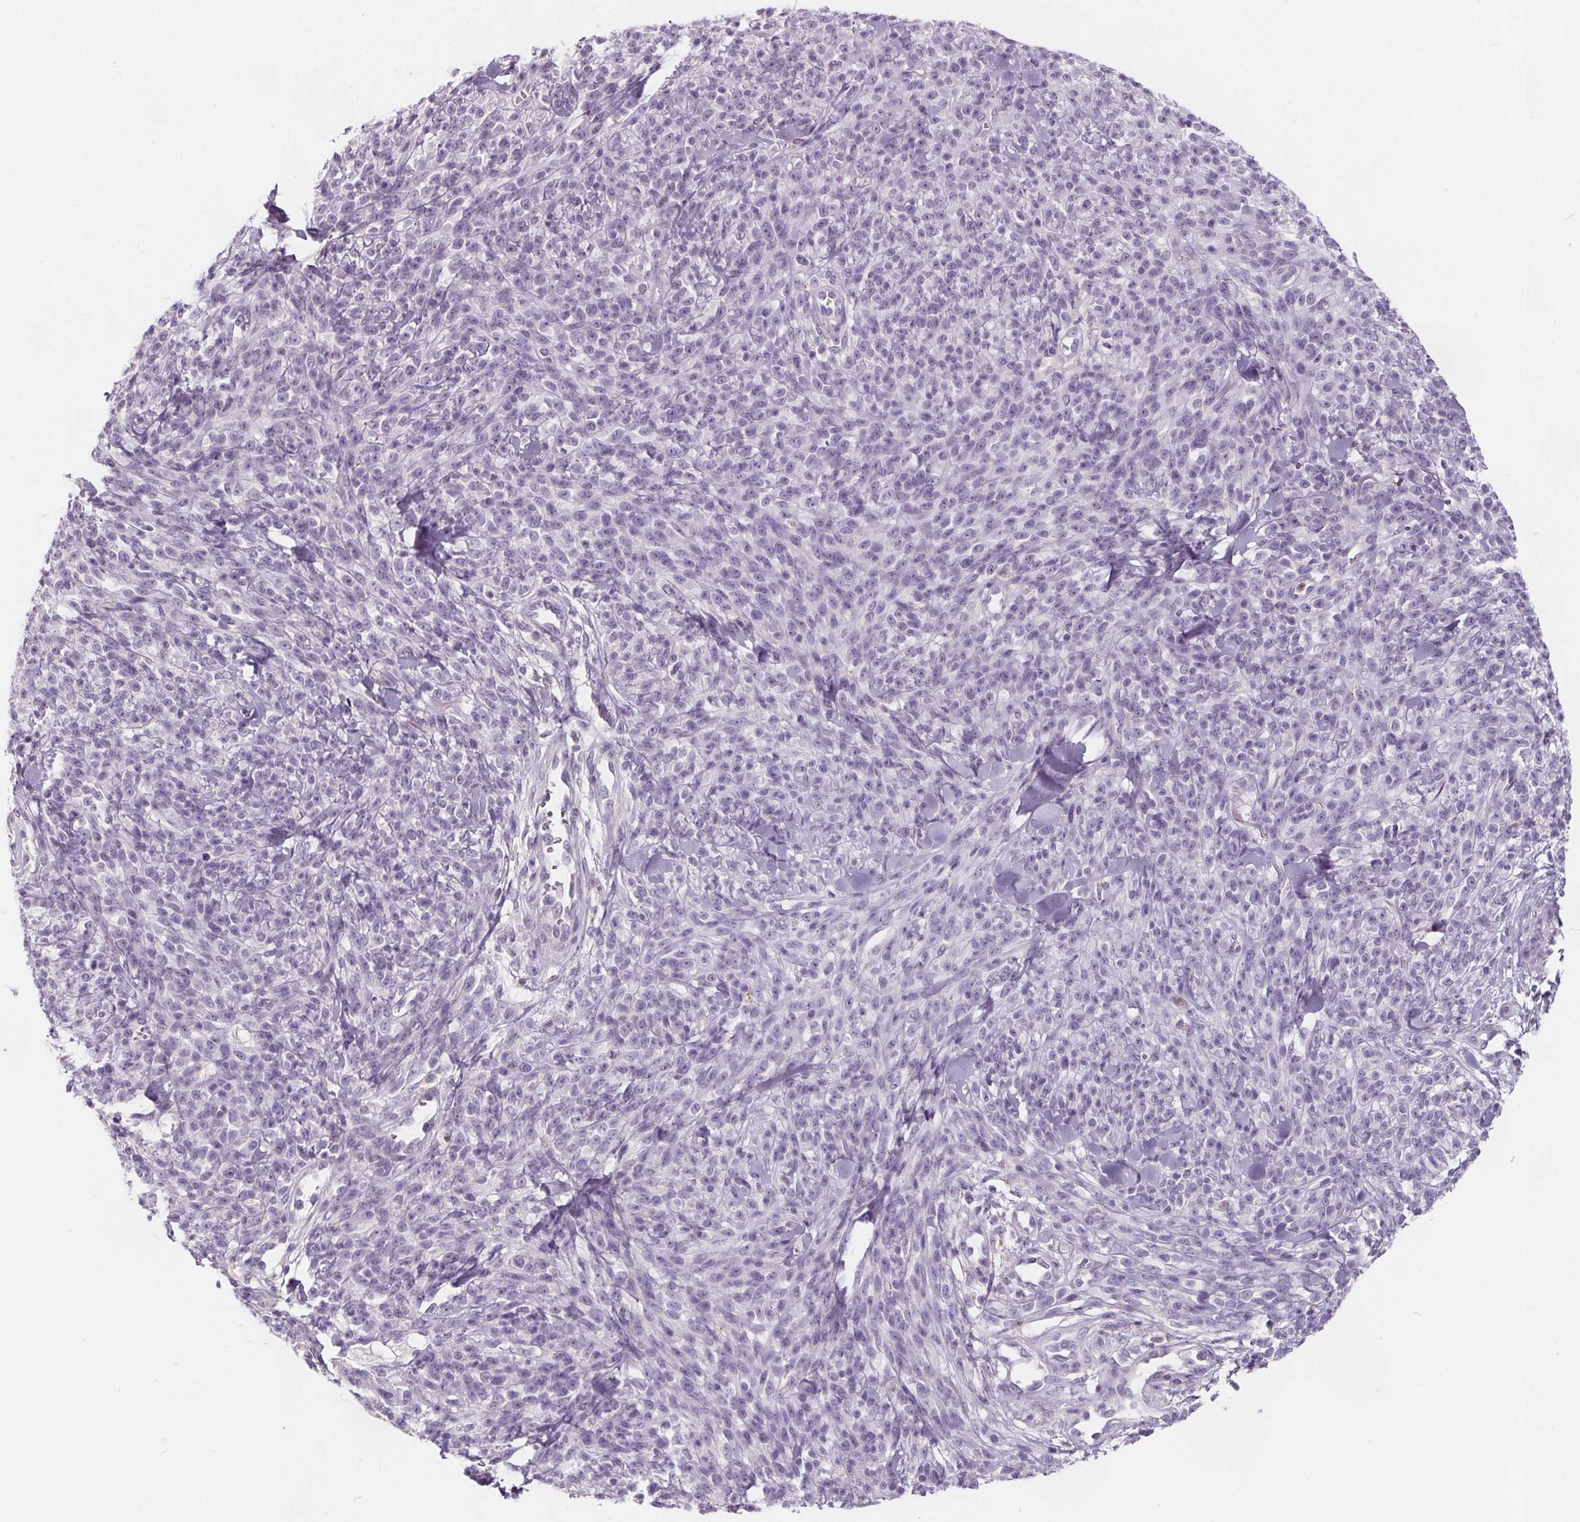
{"staining": {"intensity": "negative", "quantity": "none", "location": "none"}, "tissue": "melanoma", "cell_type": "Tumor cells", "image_type": "cancer", "snomed": [{"axis": "morphology", "description": "Malignant melanoma, NOS"}, {"axis": "topography", "description": "Skin"}, {"axis": "topography", "description": "Skin of trunk"}], "caption": "Melanoma stained for a protein using immunohistochemistry demonstrates no expression tumor cells.", "gene": "HAAO", "patient": {"sex": "male", "age": 74}}